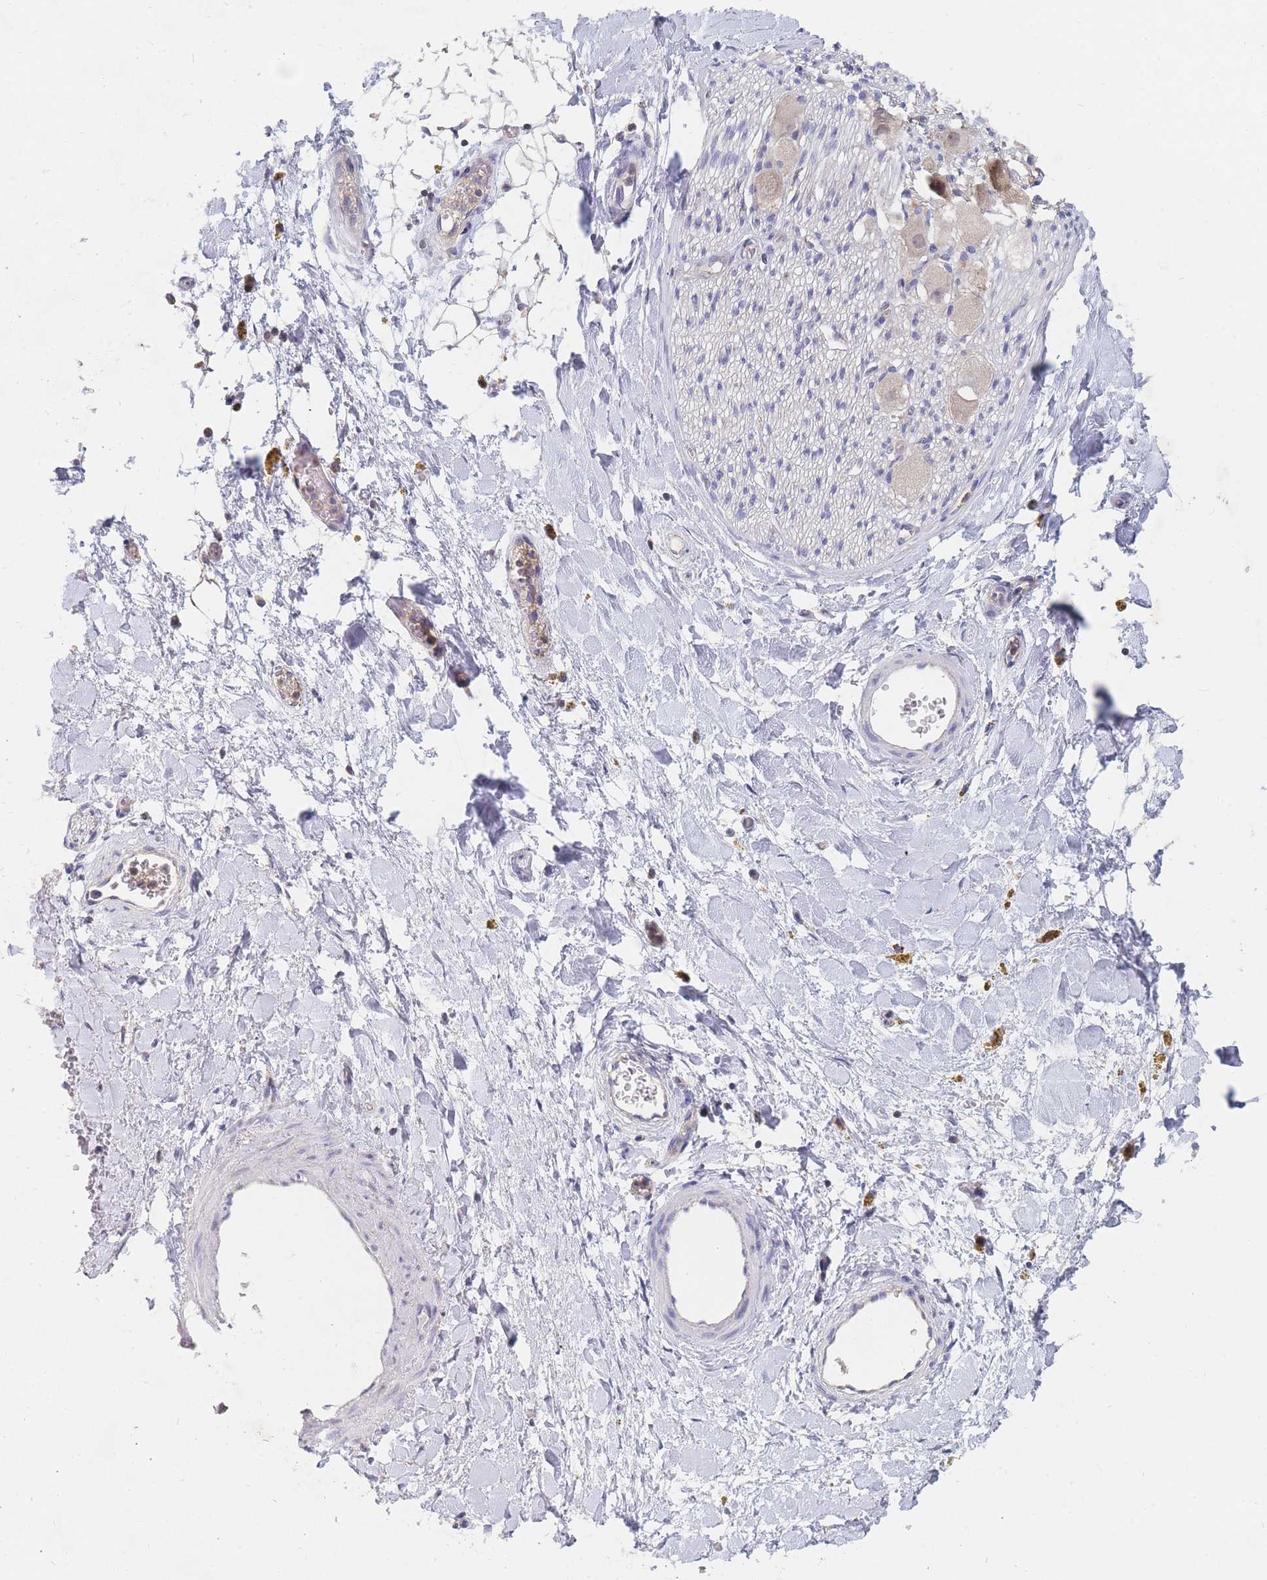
{"staining": {"intensity": "negative", "quantity": "none", "location": "none"}, "tissue": "adipose tissue", "cell_type": "Adipocytes", "image_type": "normal", "snomed": [{"axis": "morphology", "description": "Normal tissue, NOS"}, {"axis": "topography", "description": "Kidney"}, {"axis": "topography", "description": "Peripheral nerve tissue"}], "caption": "This is an immunohistochemistry histopathology image of unremarkable human adipose tissue. There is no expression in adipocytes.", "gene": "PPP6C", "patient": {"sex": "male", "age": 7}}